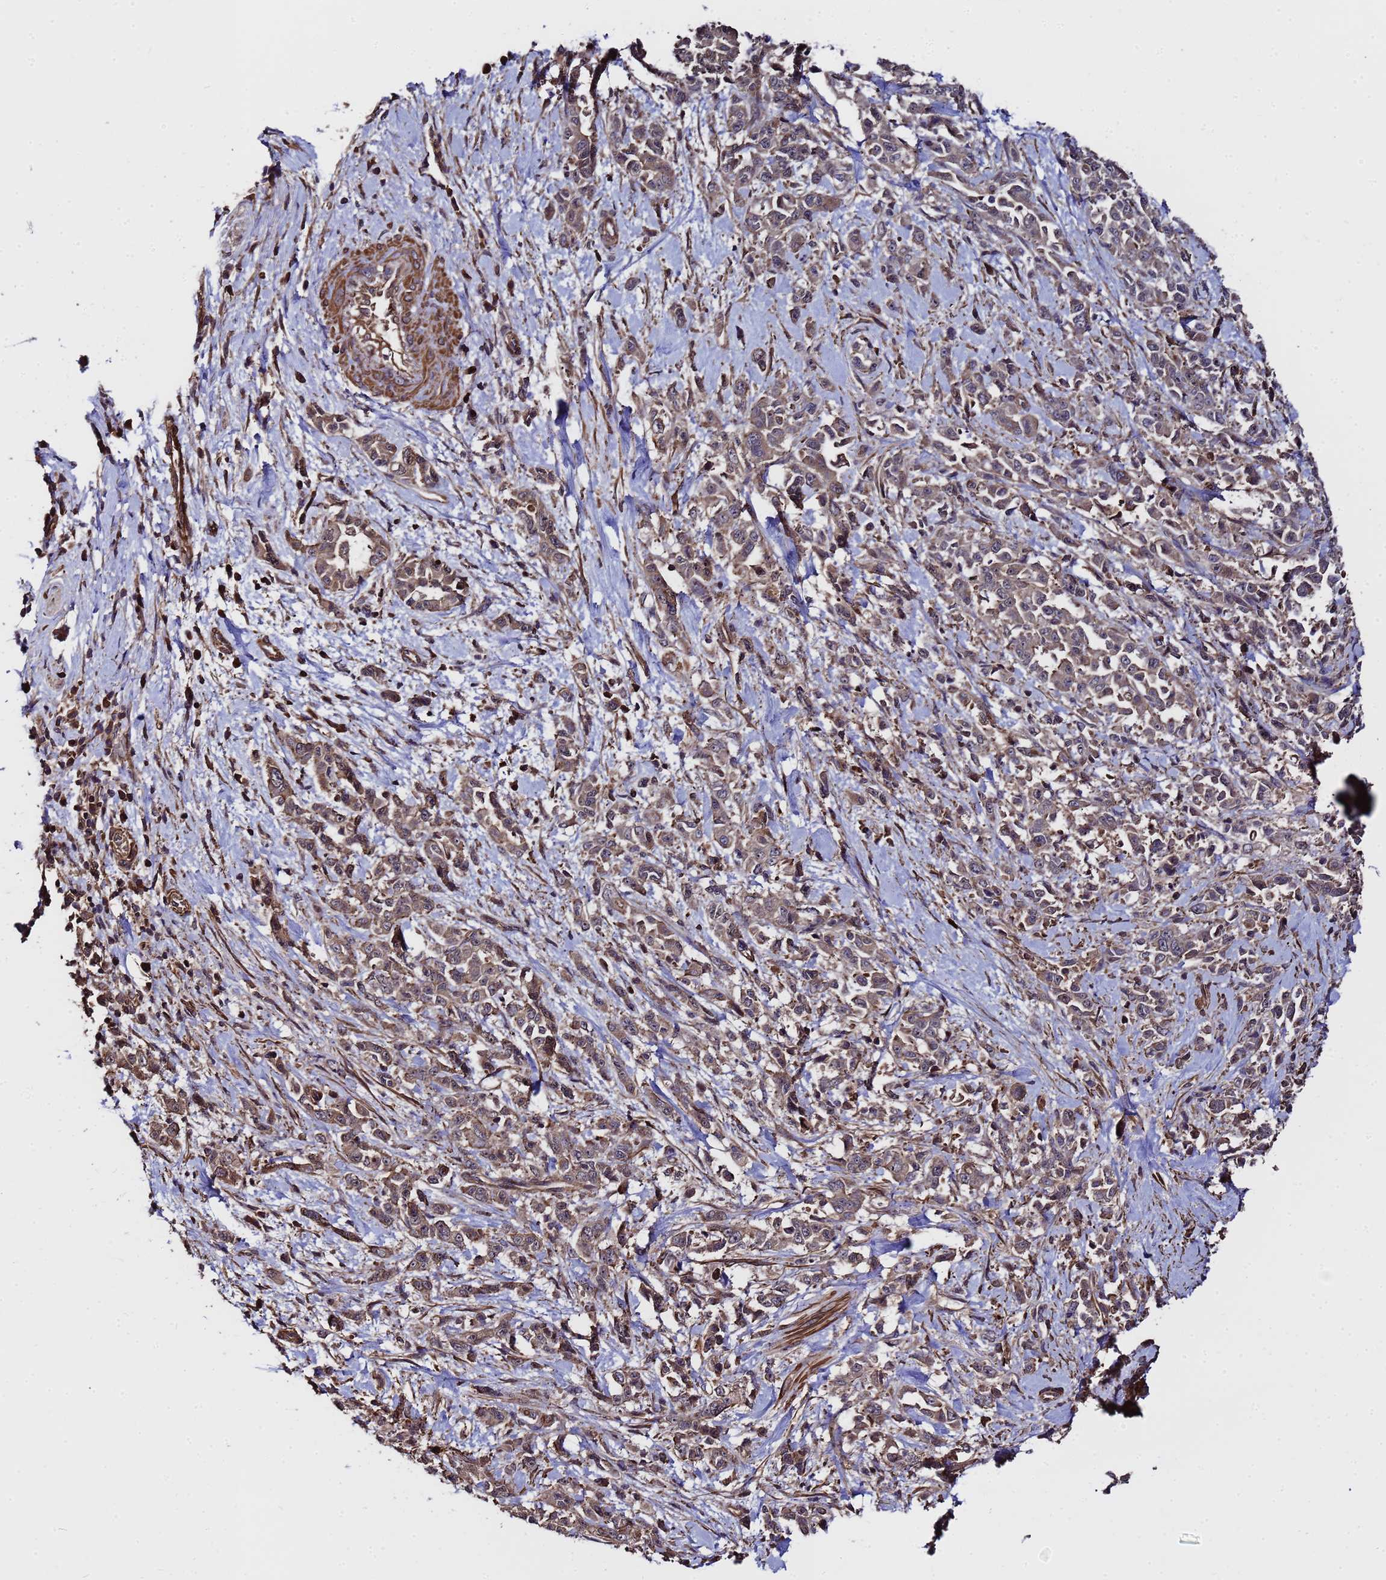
{"staining": {"intensity": "weak", "quantity": ">75%", "location": "cytoplasmic/membranous"}, "tissue": "pancreatic cancer", "cell_type": "Tumor cells", "image_type": "cancer", "snomed": [{"axis": "morphology", "description": "Normal tissue, NOS"}, {"axis": "morphology", "description": "Adenocarcinoma, NOS"}, {"axis": "topography", "description": "Pancreas"}], "caption": "Tumor cells show low levels of weak cytoplasmic/membranous positivity in approximately >75% of cells in human pancreatic cancer (adenocarcinoma). (DAB = brown stain, brightfield microscopy at high magnification).", "gene": "GSTCD", "patient": {"sex": "female", "age": 64}}